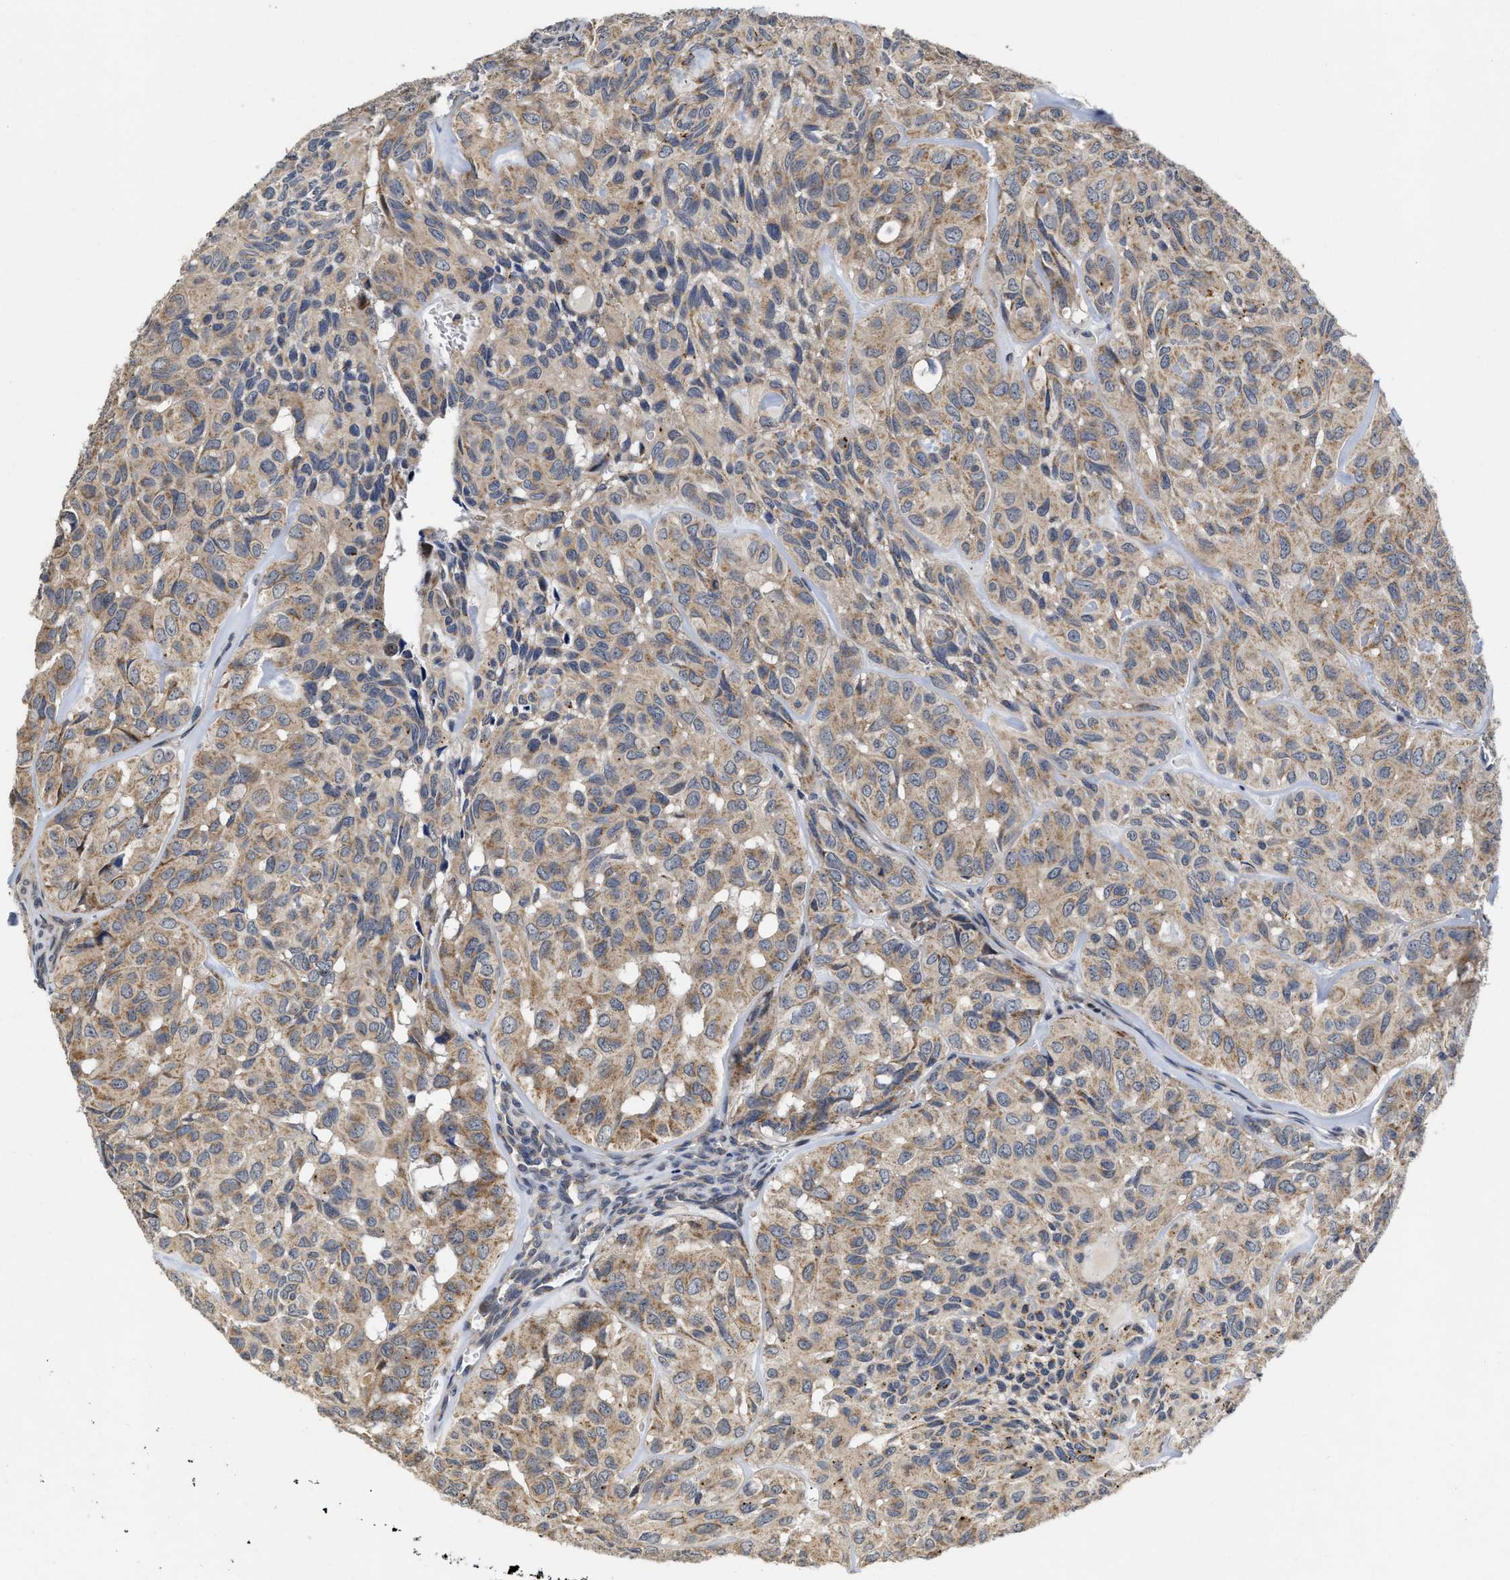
{"staining": {"intensity": "moderate", "quantity": ">75%", "location": "cytoplasmic/membranous"}, "tissue": "head and neck cancer", "cell_type": "Tumor cells", "image_type": "cancer", "snomed": [{"axis": "morphology", "description": "Adenocarcinoma, NOS"}, {"axis": "topography", "description": "Salivary gland, NOS"}, {"axis": "topography", "description": "Head-Neck"}], "caption": "Adenocarcinoma (head and neck) stained with immunohistochemistry (IHC) exhibits moderate cytoplasmic/membranous positivity in about >75% of tumor cells. The protein is stained brown, and the nuclei are stained in blue (DAB (3,3'-diaminobenzidine) IHC with brightfield microscopy, high magnification).", "gene": "SCYL2", "patient": {"sex": "female", "age": 76}}